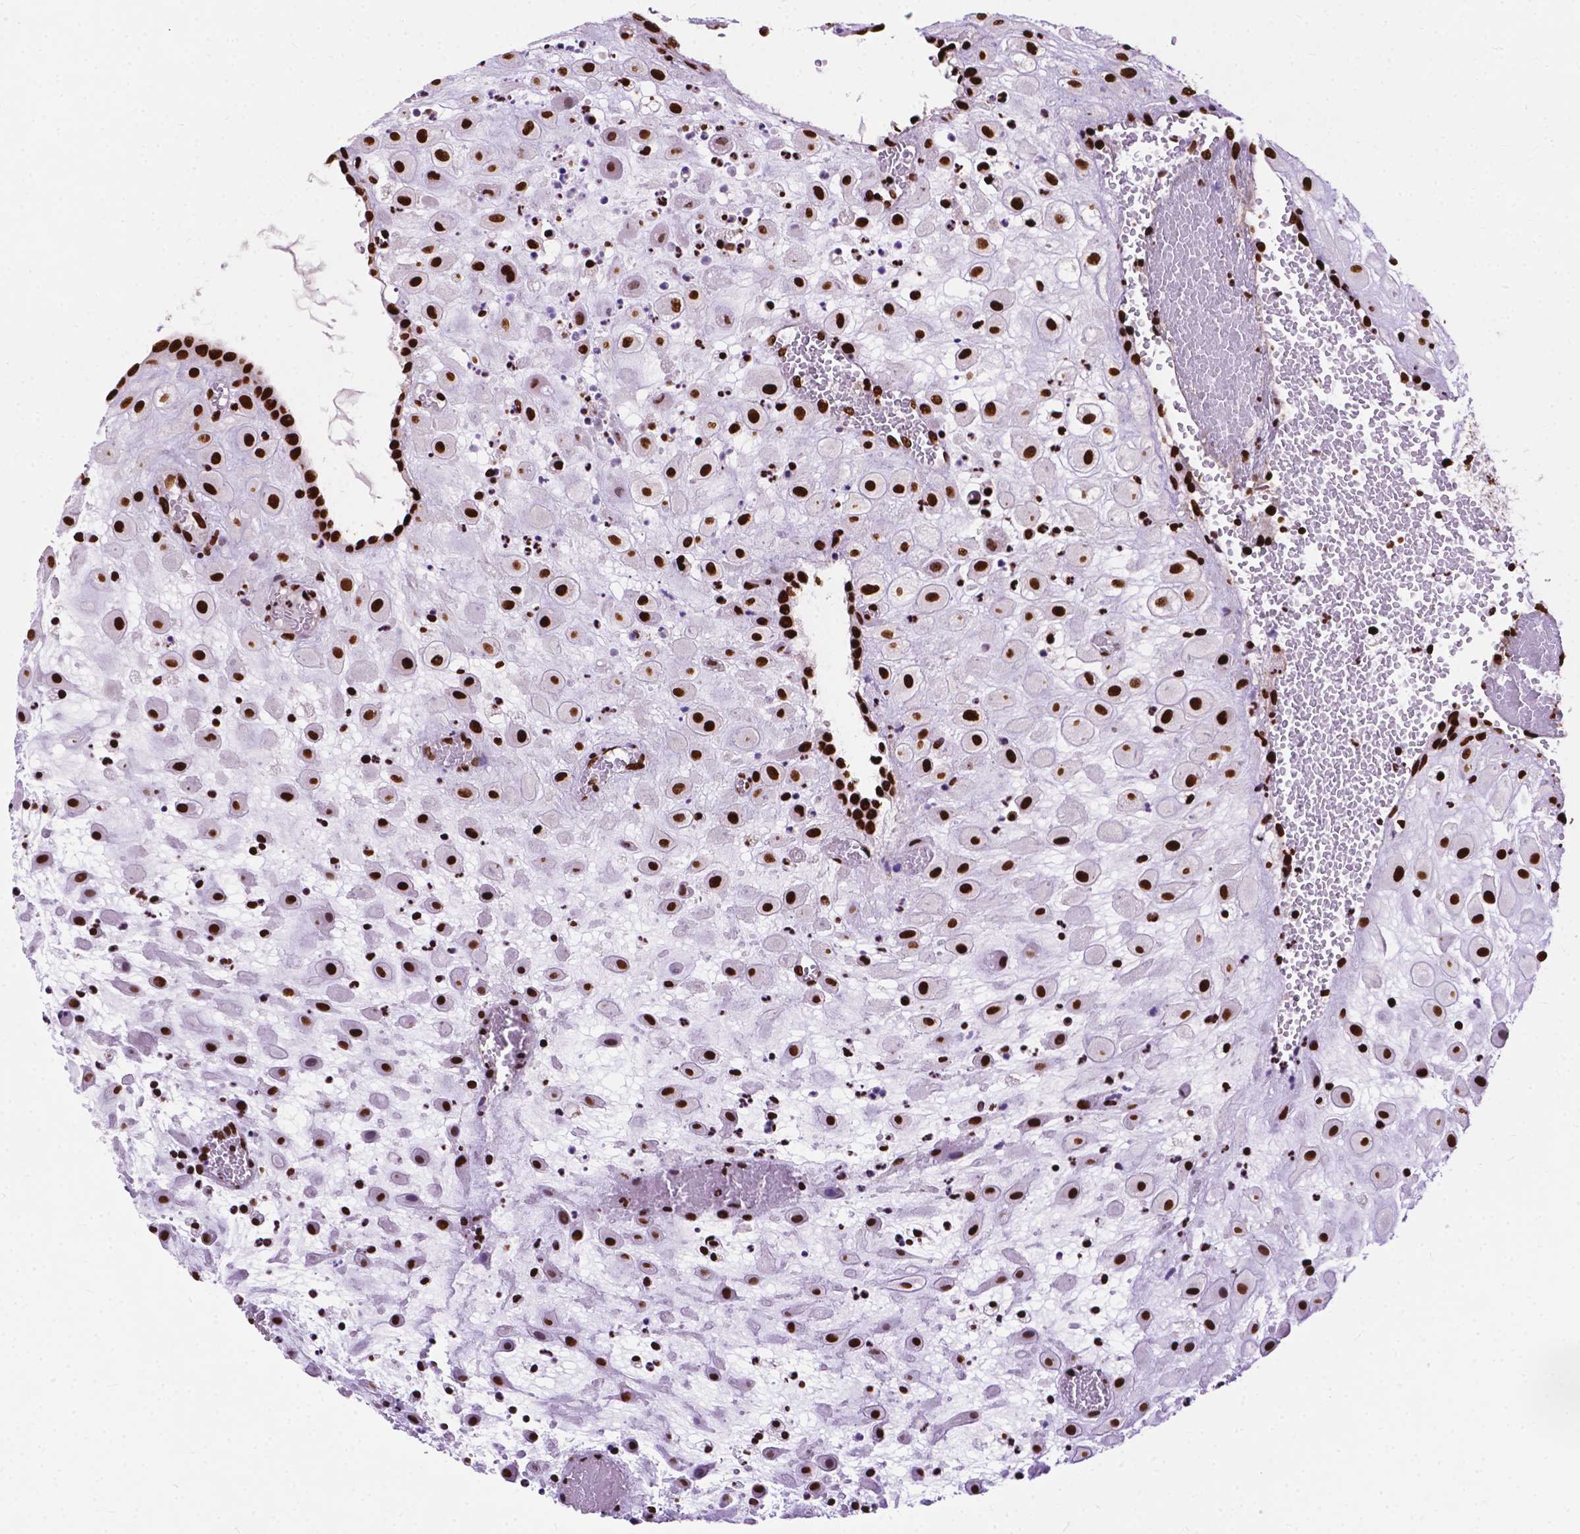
{"staining": {"intensity": "strong", "quantity": ">75%", "location": "nuclear"}, "tissue": "placenta", "cell_type": "Decidual cells", "image_type": "normal", "snomed": [{"axis": "morphology", "description": "Normal tissue, NOS"}, {"axis": "topography", "description": "Placenta"}], "caption": "The image demonstrates immunohistochemical staining of unremarkable placenta. There is strong nuclear expression is present in about >75% of decidual cells. (IHC, brightfield microscopy, high magnification).", "gene": "SMIM5", "patient": {"sex": "female", "age": 24}}